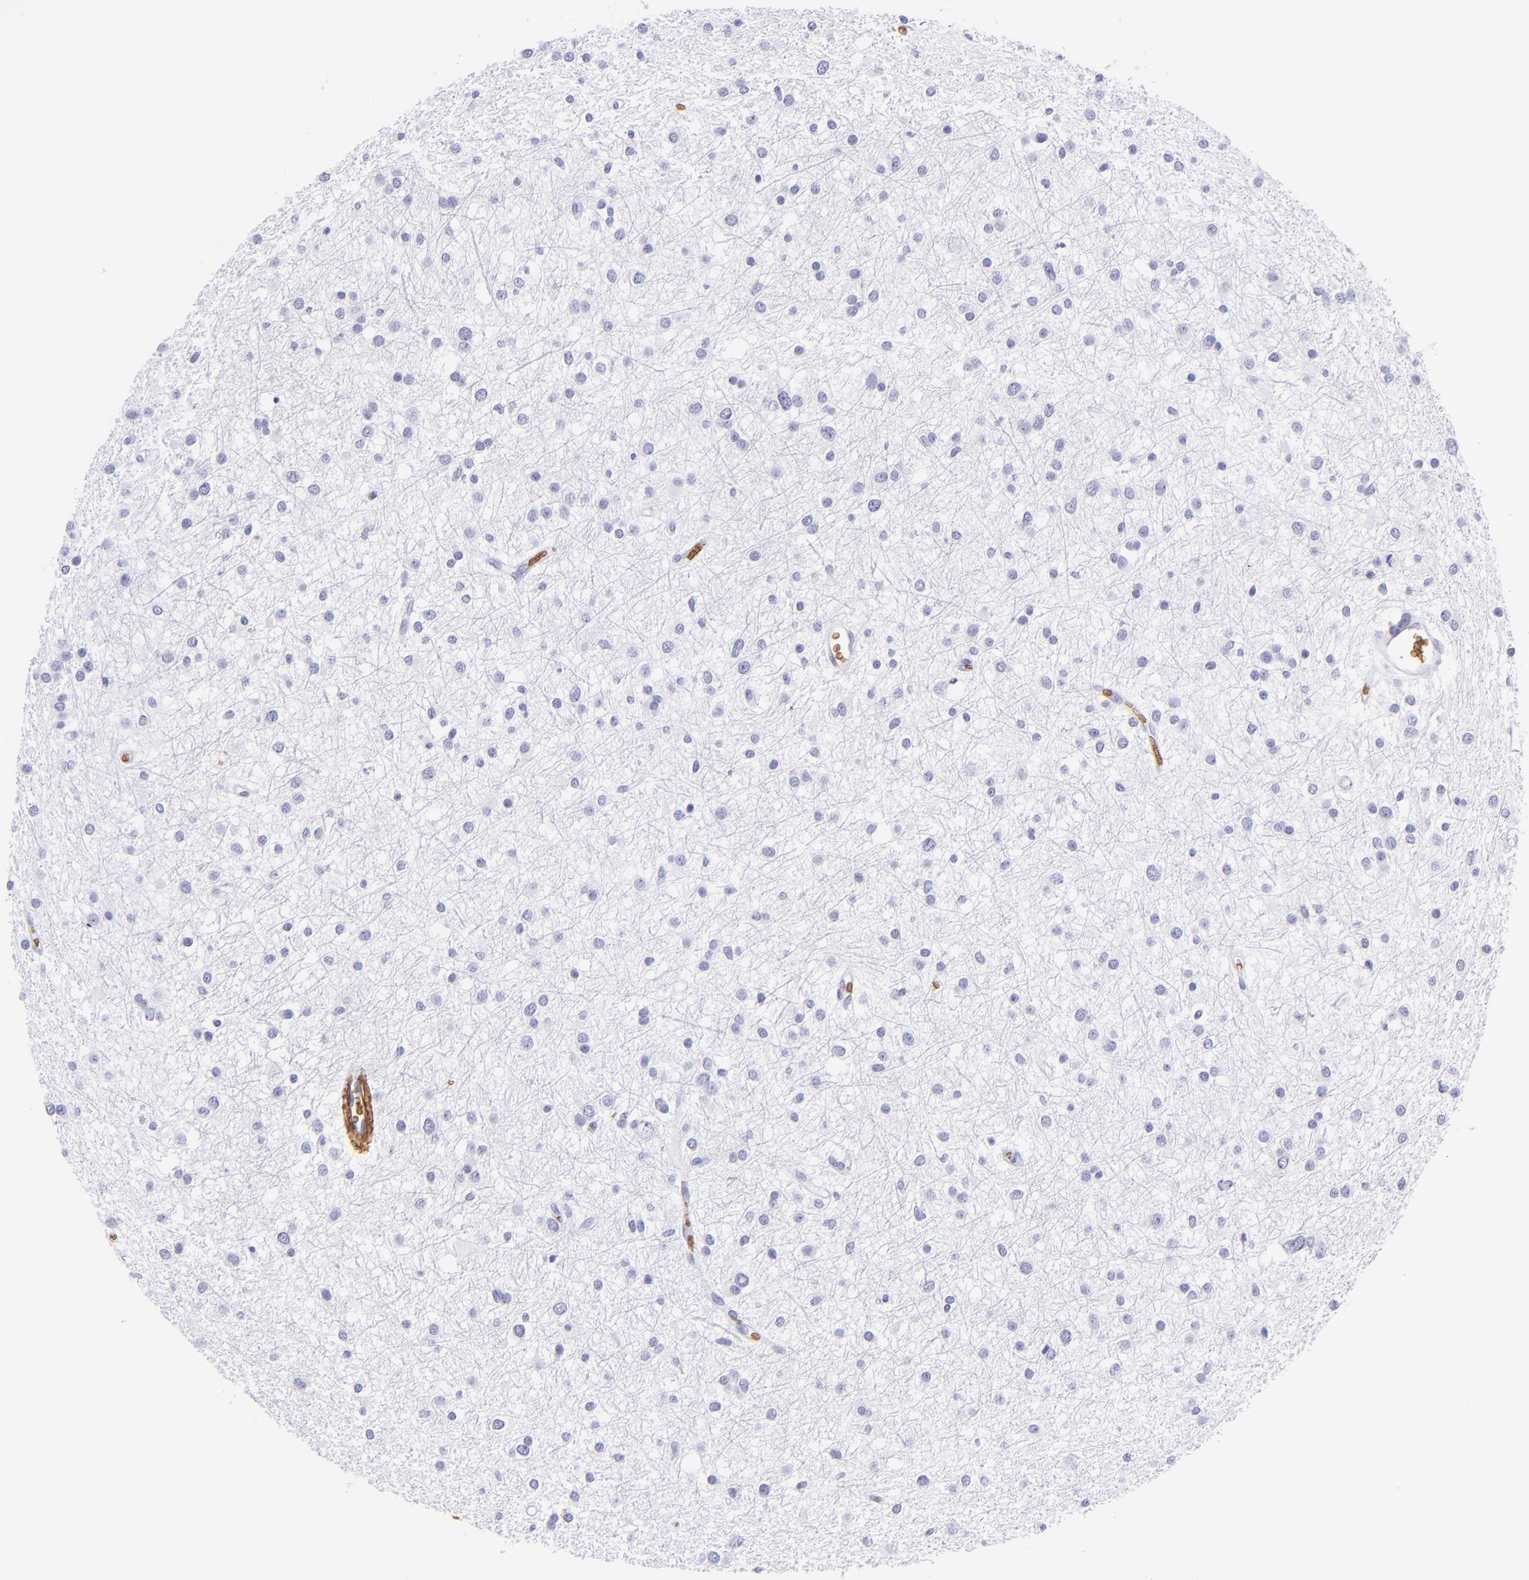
{"staining": {"intensity": "negative", "quantity": "none", "location": "none"}, "tissue": "glioma", "cell_type": "Tumor cells", "image_type": "cancer", "snomed": [{"axis": "morphology", "description": "Glioma, malignant, Low grade"}, {"axis": "topography", "description": "Brain"}], "caption": "Tumor cells show no significant protein expression in glioma.", "gene": "GYPA", "patient": {"sex": "female", "age": 36}}